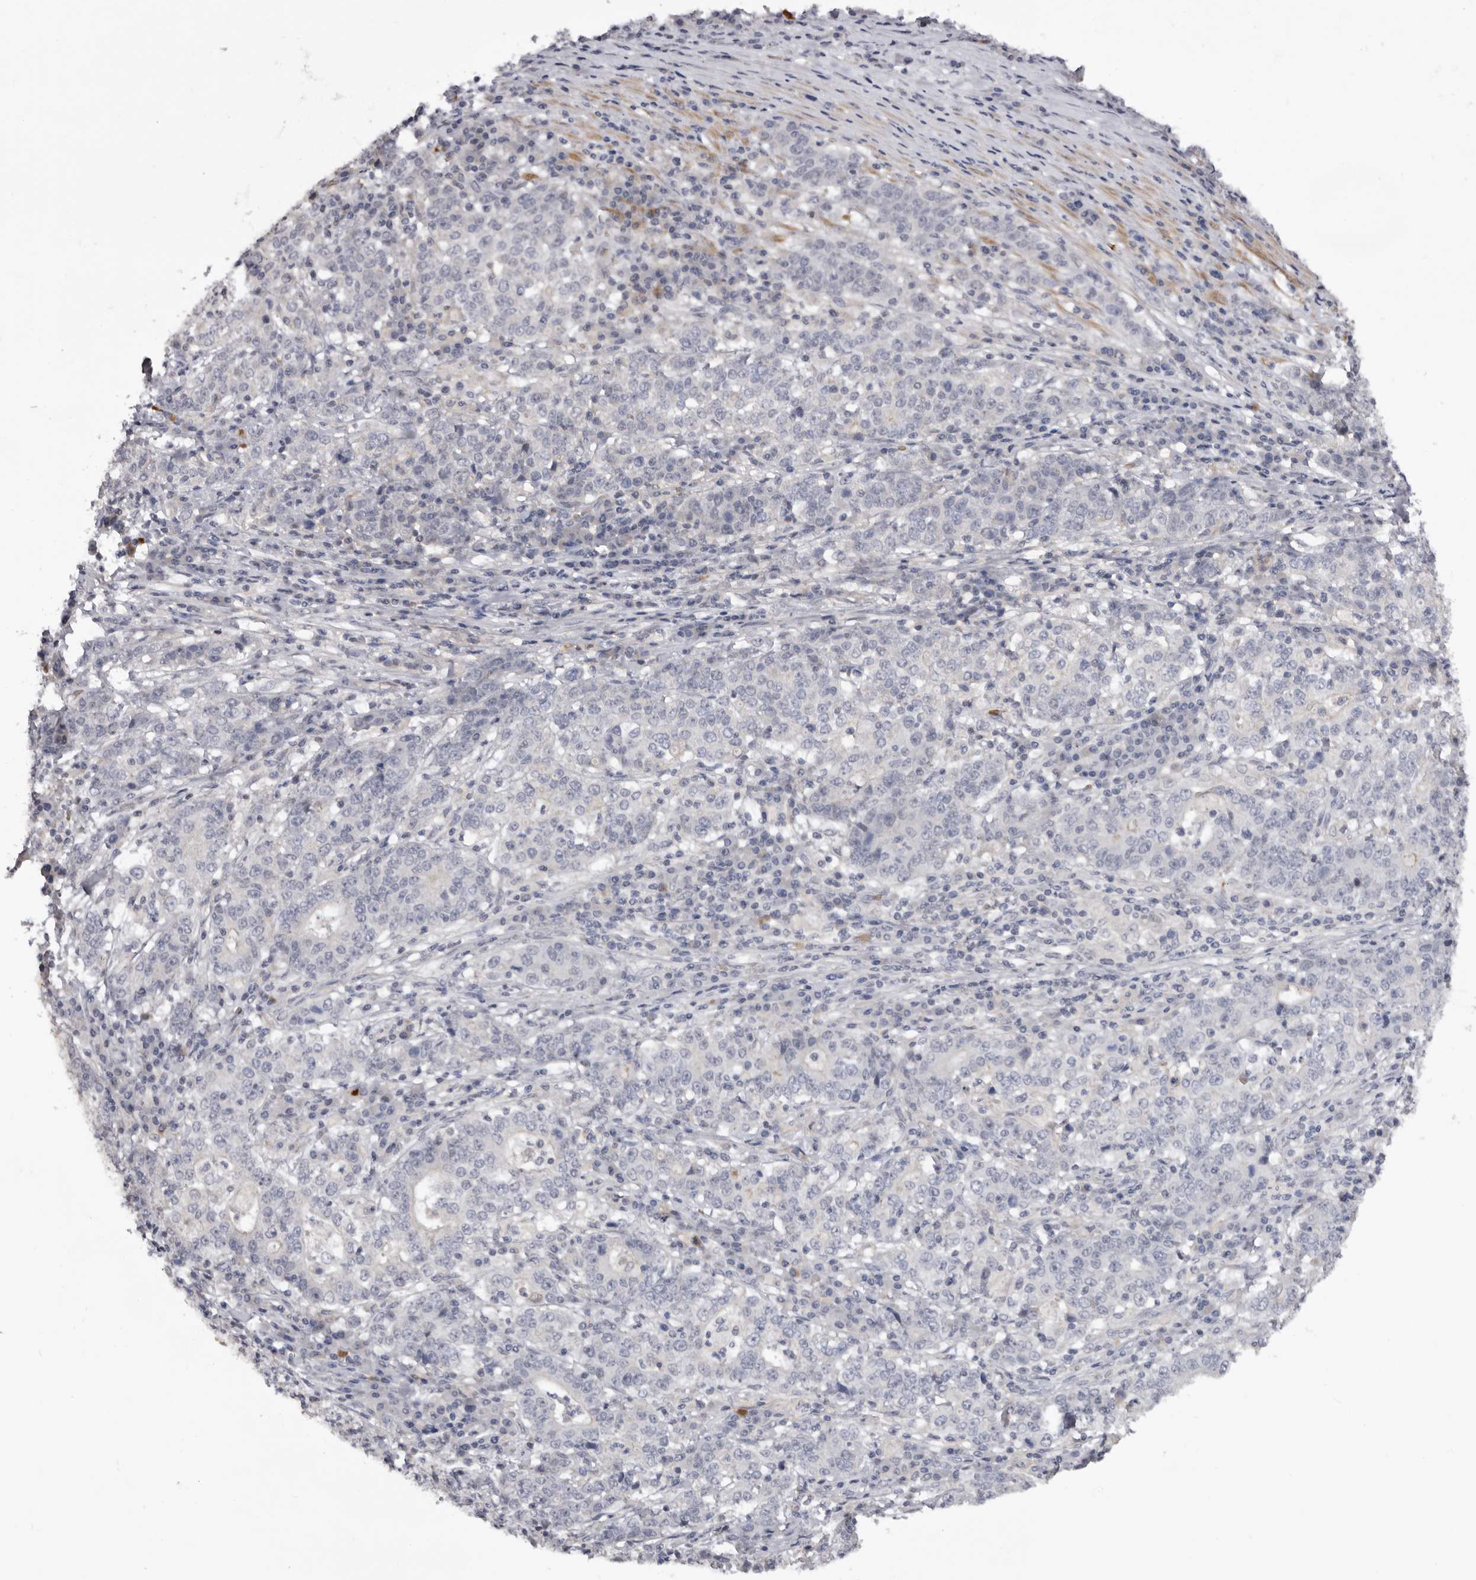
{"staining": {"intensity": "negative", "quantity": "none", "location": "none"}, "tissue": "stomach cancer", "cell_type": "Tumor cells", "image_type": "cancer", "snomed": [{"axis": "morphology", "description": "Adenocarcinoma, NOS"}, {"axis": "topography", "description": "Stomach"}], "caption": "Immunohistochemistry of stomach cancer shows no expression in tumor cells.", "gene": "TNR", "patient": {"sex": "male", "age": 59}}